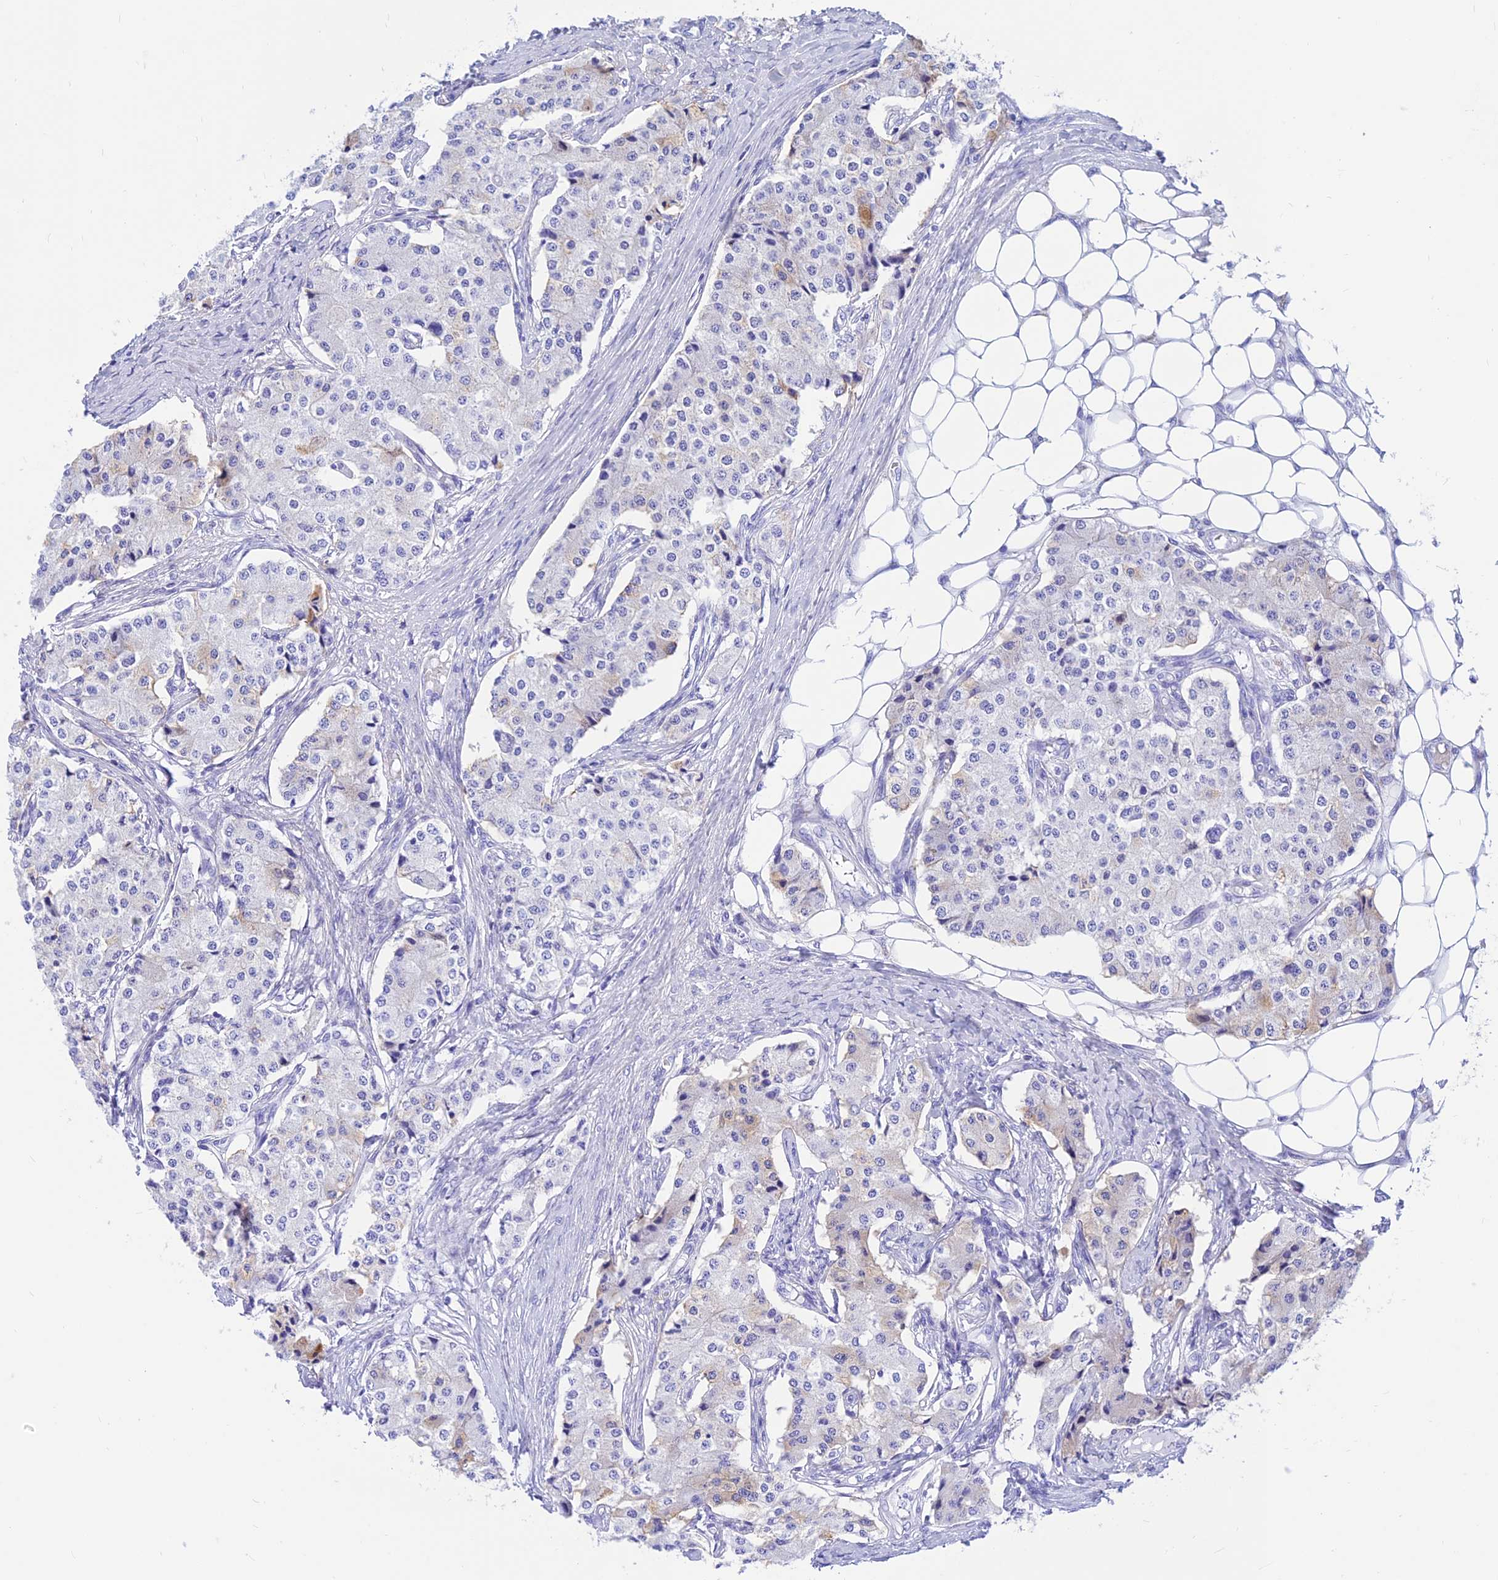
{"staining": {"intensity": "negative", "quantity": "none", "location": "none"}, "tissue": "carcinoid", "cell_type": "Tumor cells", "image_type": "cancer", "snomed": [{"axis": "morphology", "description": "Carcinoid, malignant, NOS"}, {"axis": "topography", "description": "Colon"}], "caption": "An immunohistochemistry image of carcinoid (malignant) is shown. There is no staining in tumor cells of carcinoid (malignant). The staining was performed using DAB to visualize the protein expression in brown, while the nuclei were stained in blue with hematoxylin (Magnification: 20x).", "gene": "PRNP", "patient": {"sex": "female", "age": 52}}